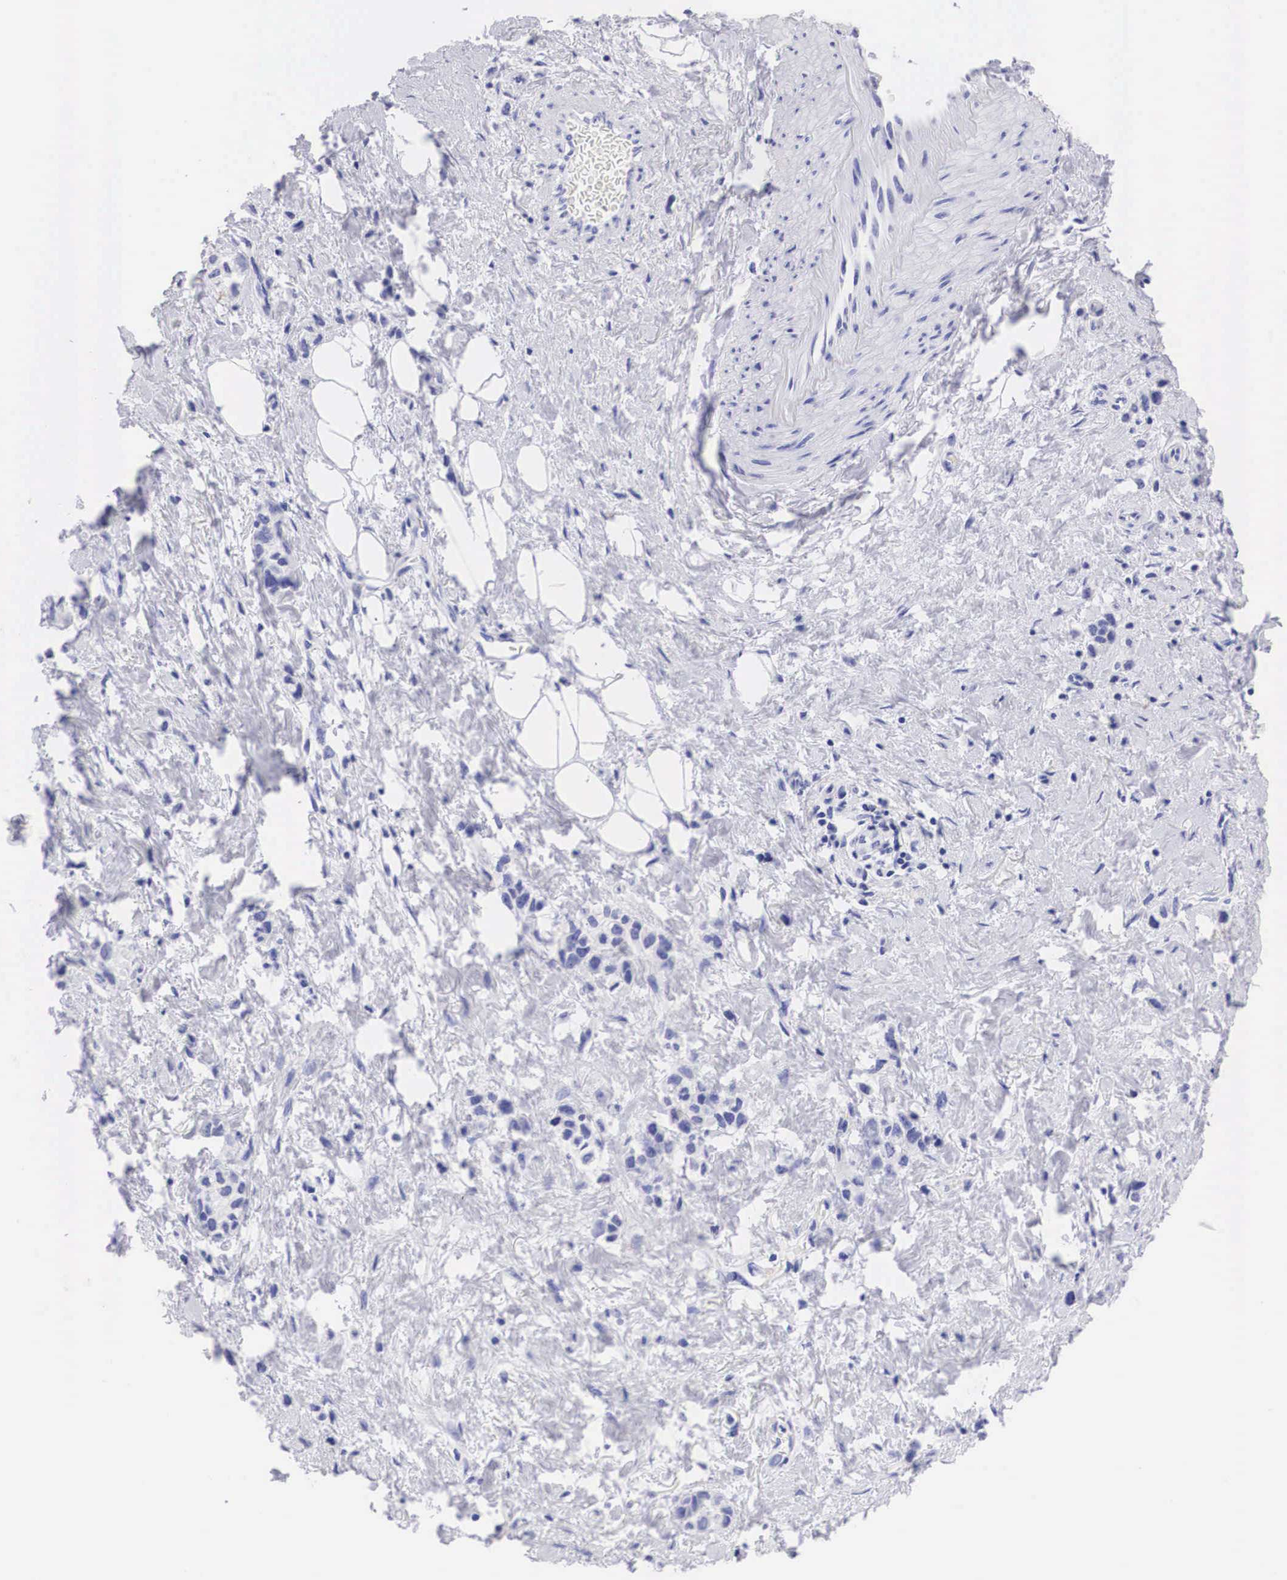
{"staining": {"intensity": "negative", "quantity": "none", "location": "none"}, "tissue": "stomach cancer", "cell_type": "Tumor cells", "image_type": "cancer", "snomed": [{"axis": "morphology", "description": "Adenocarcinoma, NOS"}, {"axis": "topography", "description": "Stomach, upper"}], "caption": "Immunohistochemistry of adenocarcinoma (stomach) exhibits no expression in tumor cells. Brightfield microscopy of IHC stained with DAB (brown) and hematoxylin (blue), captured at high magnification.", "gene": "TYR", "patient": {"sex": "male", "age": 76}}